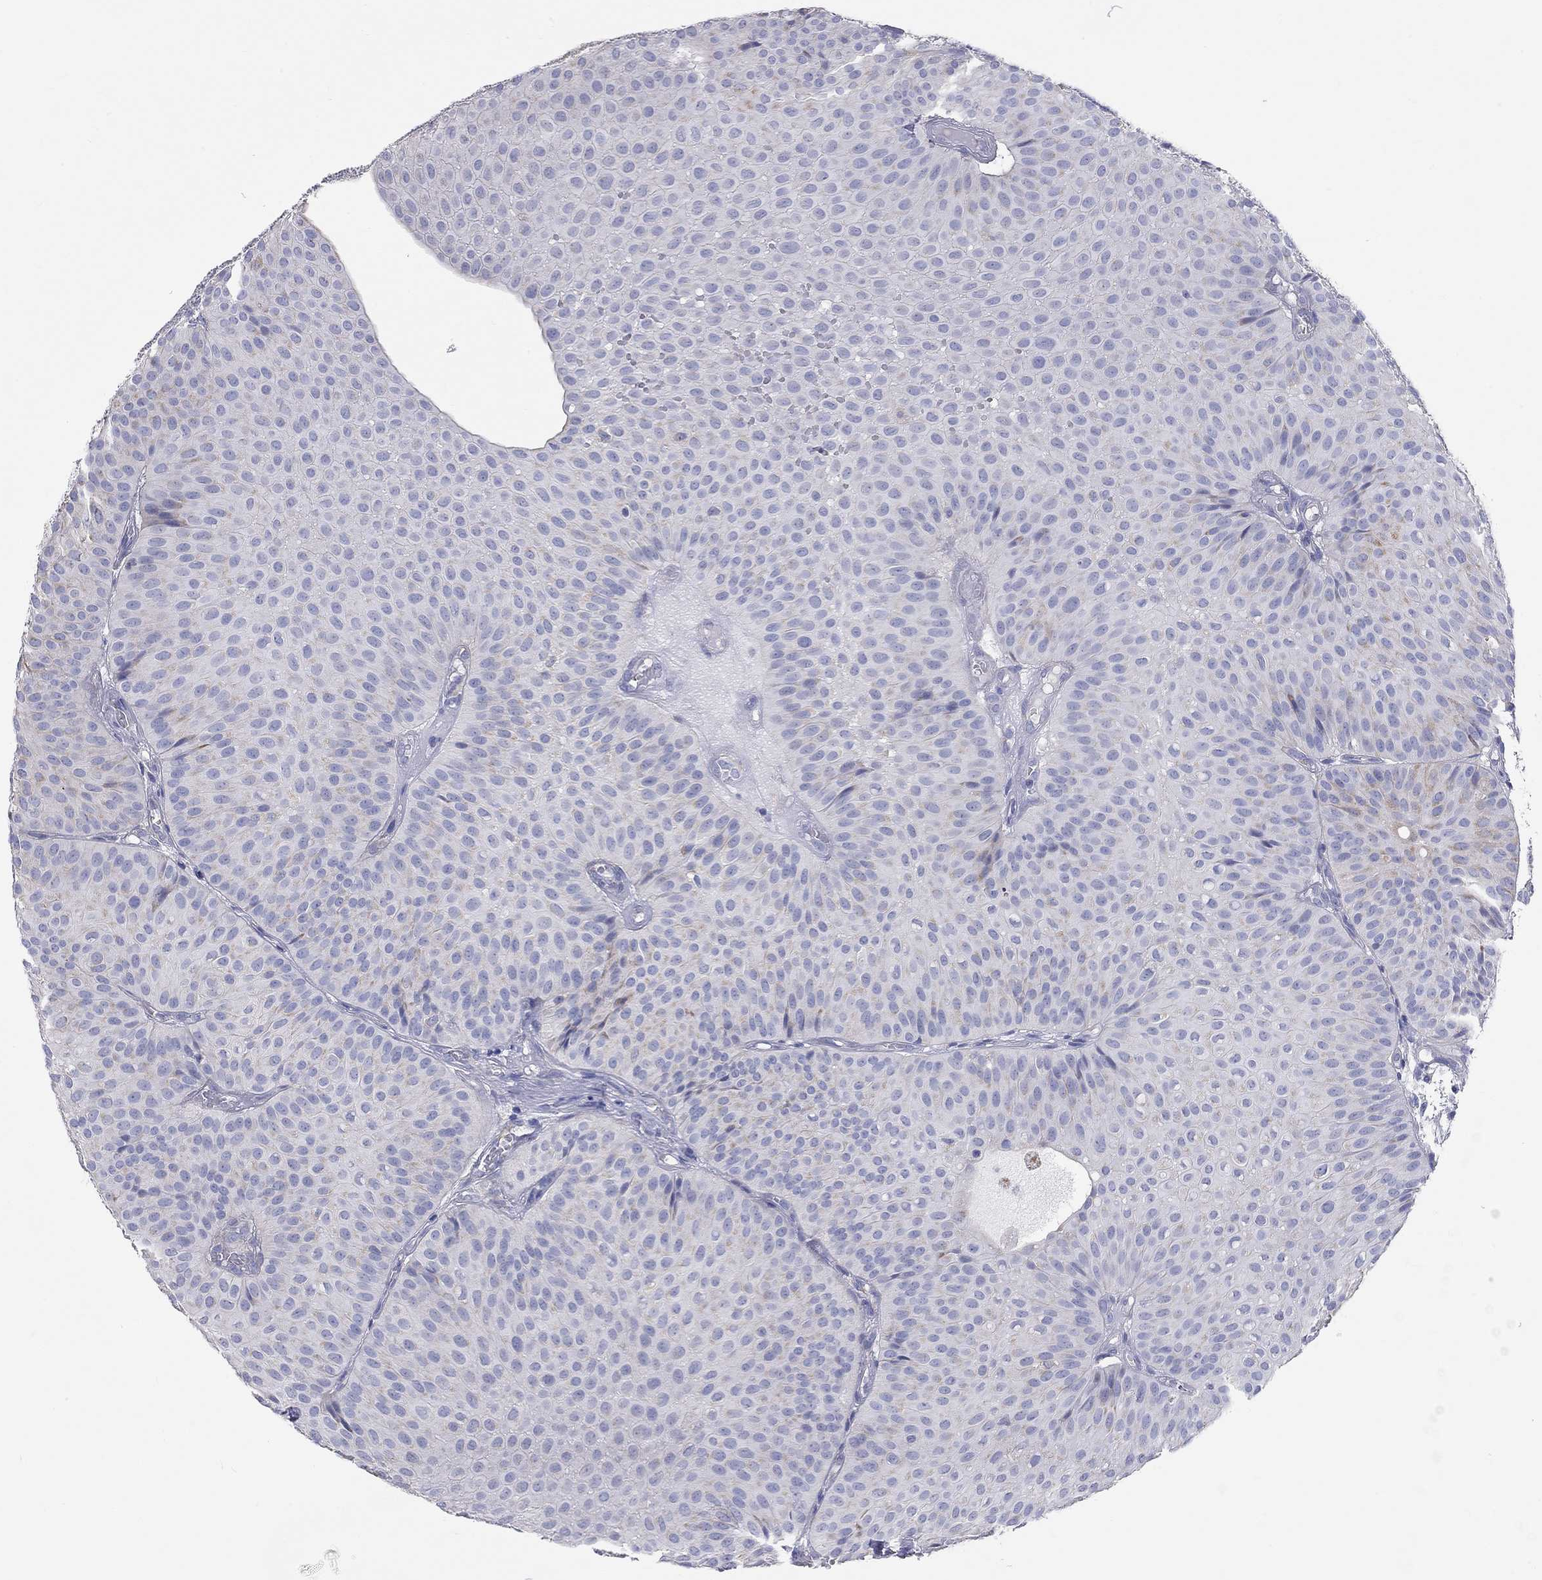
{"staining": {"intensity": "negative", "quantity": "none", "location": "none"}, "tissue": "urothelial cancer", "cell_type": "Tumor cells", "image_type": "cancer", "snomed": [{"axis": "morphology", "description": "Urothelial carcinoma, Low grade"}, {"axis": "topography", "description": "Urinary bladder"}], "caption": "The histopathology image exhibits no staining of tumor cells in urothelial cancer.", "gene": "RCAN1", "patient": {"sex": "male", "age": 64}}